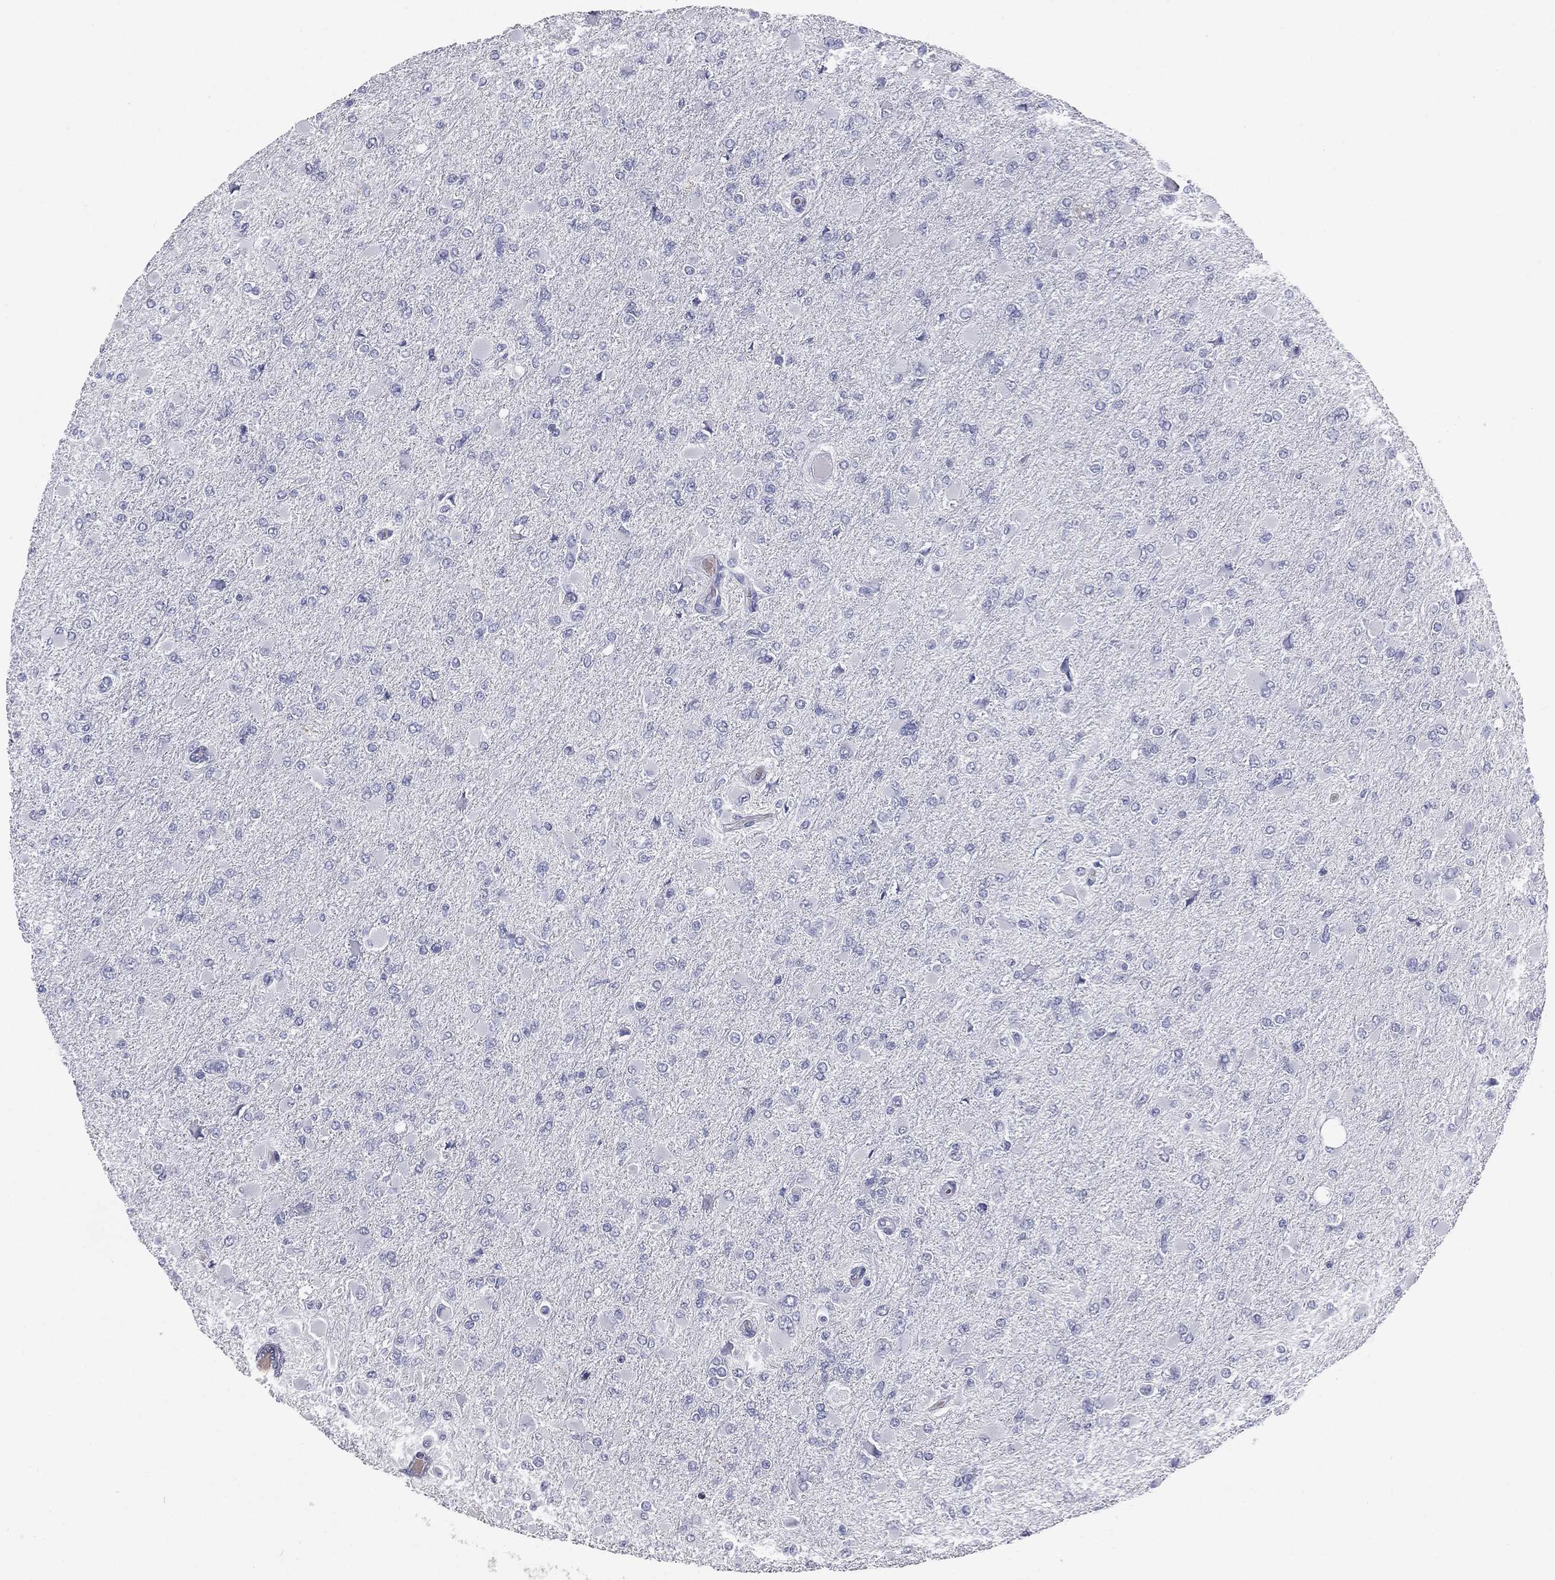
{"staining": {"intensity": "negative", "quantity": "none", "location": "none"}, "tissue": "glioma", "cell_type": "Tumor cells", "image_type": "cancer", "snomed": [{"axis": "morphology", "description": "Glioma, malignant, High grade"}, {"axis": "topography", "description": "Cerebral cortex"}], "caption": "High-grade glioma (malignant) was stained to show a protein in brown. There is no significant positivity in tumor cells.", "gene": "ESX1", "patient": {"sex": "female", "age": 36}}